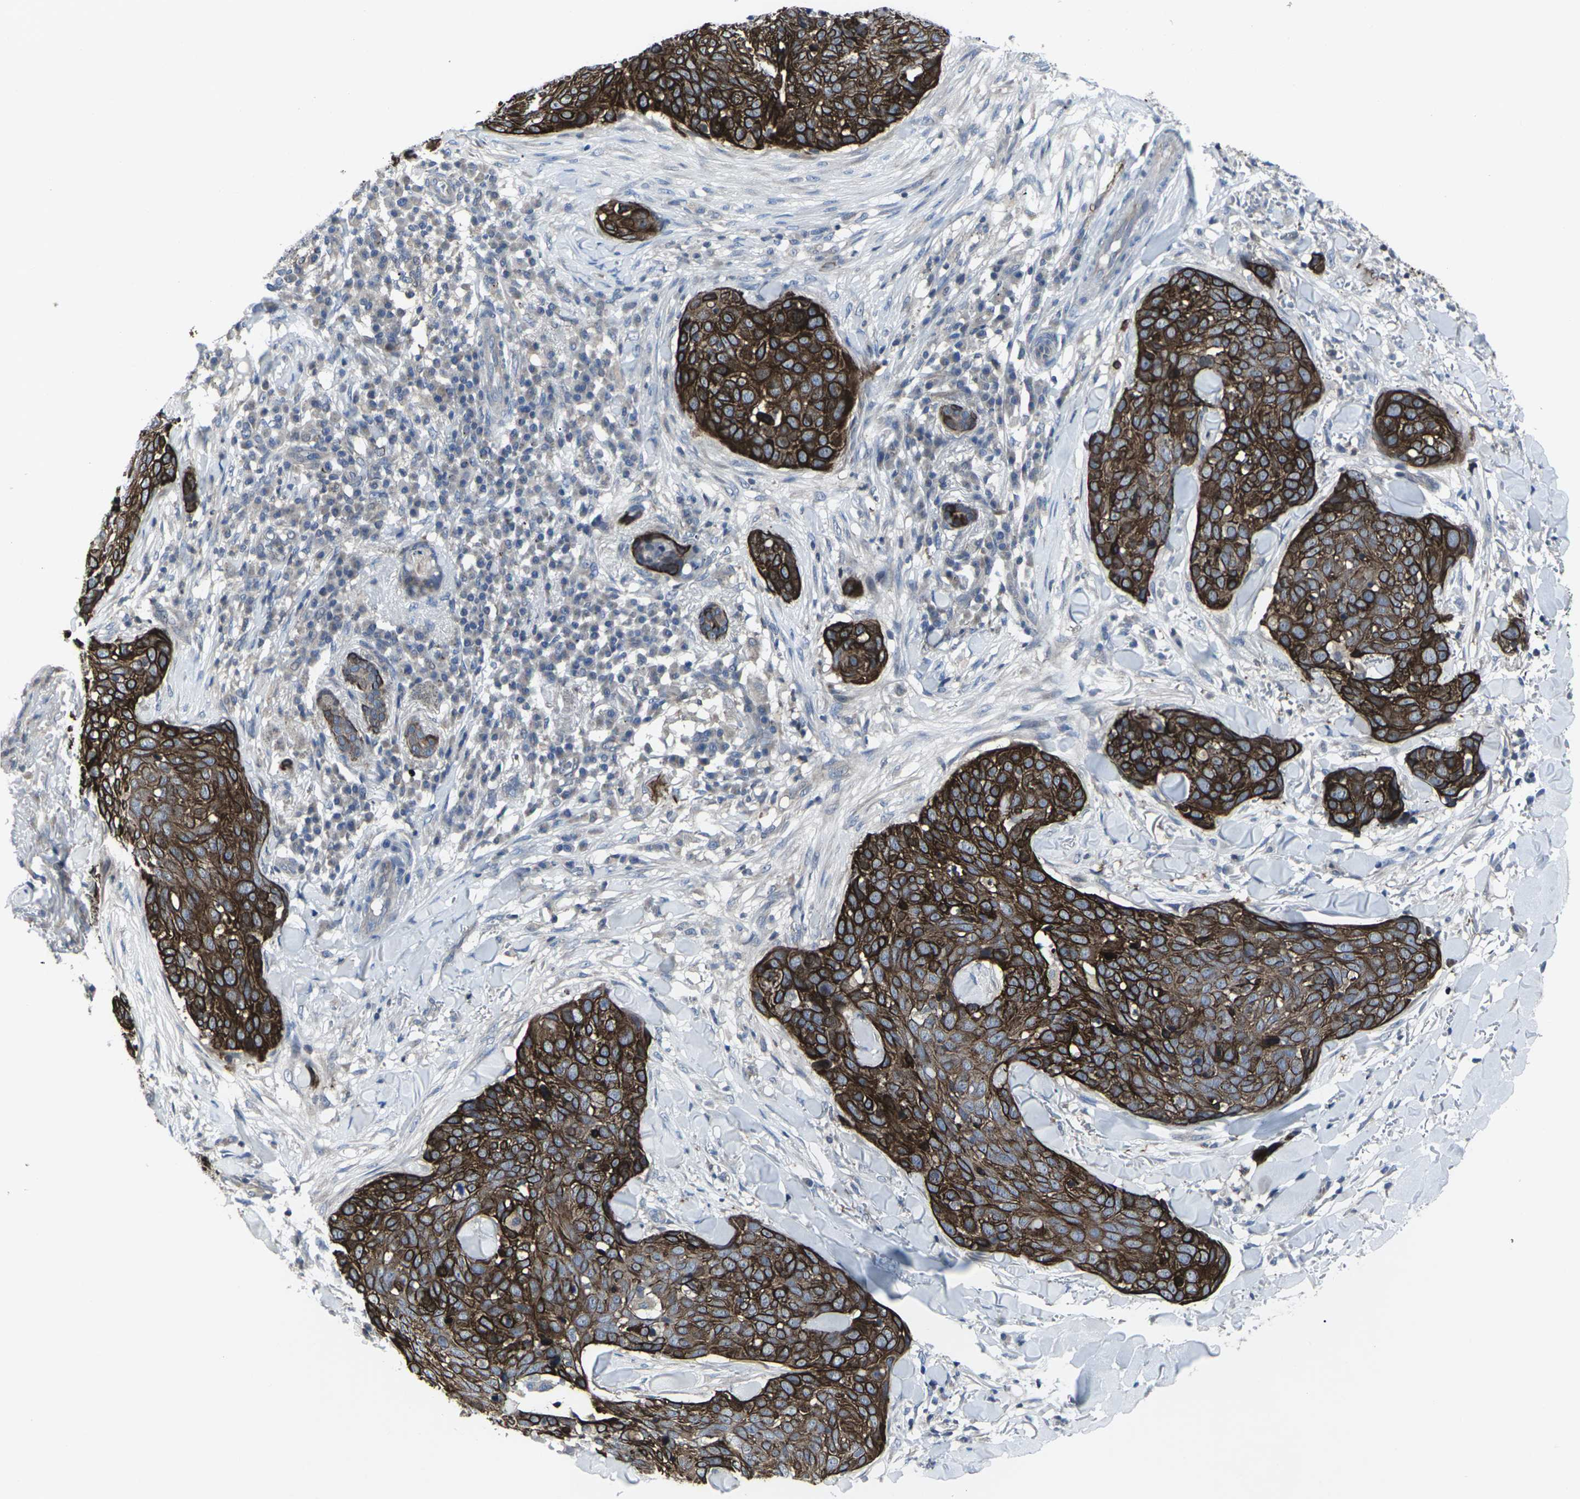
{"staining": {"intensity": "strong", "quantity": ">75%", "location": "cytoplasmic/membranous"}, "tissue": "skin cancer", "cell_type": "Tumor cells", "image_type": "cancer", "snomed": [{"axis": "morphology", "description": "Squamous cell carcinoma in situ, NOS"}, {"axis": "morphology", "description": "Squamous cell carcinoma, NOS"}, {"axis": "topography", "description": "Skin"}], "caption": "Immunohistochemistry staining of skin cancer, which displays high levels of strong cytoplasmic/membranous staining in approximately >75% of tumor cells indicating strong cytoplasmic/membranous protein positivity. The staining was performed using DAB (3,3'-diaminobenzidine) (brown) for protein detection and nuclei were counterstained in hematoxylin (blue).", "gene": "HPRT1", "patient": {"sex": "male", "age": 93}}